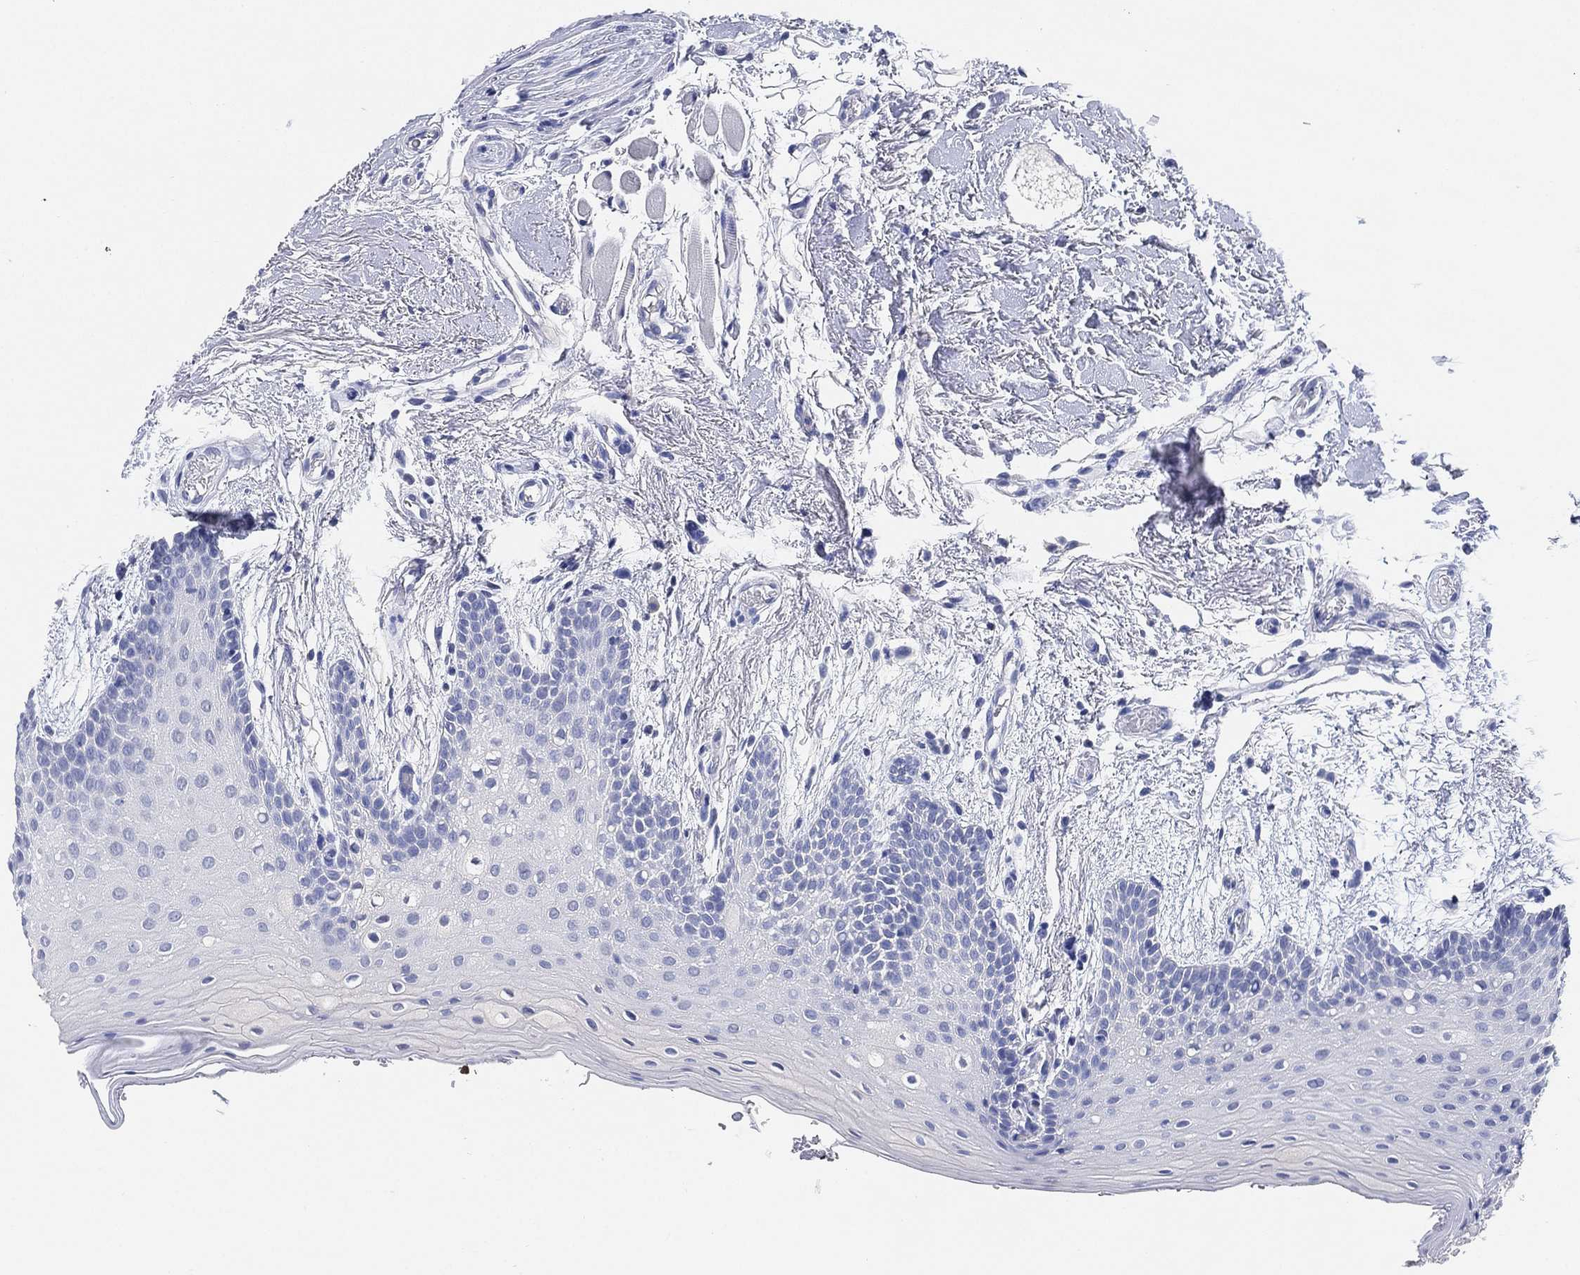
{"staining": {"intensity": "negative", "quantity": "none", "location": "none"}, "tissue": "oral mucosa", "cell_type": "Squamous epithelial cells", "image_type": "normal", "snomed": [{"axis": "morphology", "description": "Normal tissue, NOS"}, {"axis": "topography", "description": "Oral tissue"}, {"axis": "topography", "description": "Tounge, NOS"}], "caption": "Immunohistochemistry (IHC) of benign human oral mucosa displays no expression in squamous epithelial cells.", "gene": "IYD", "patient": {"sex": "female", "age": 86}}